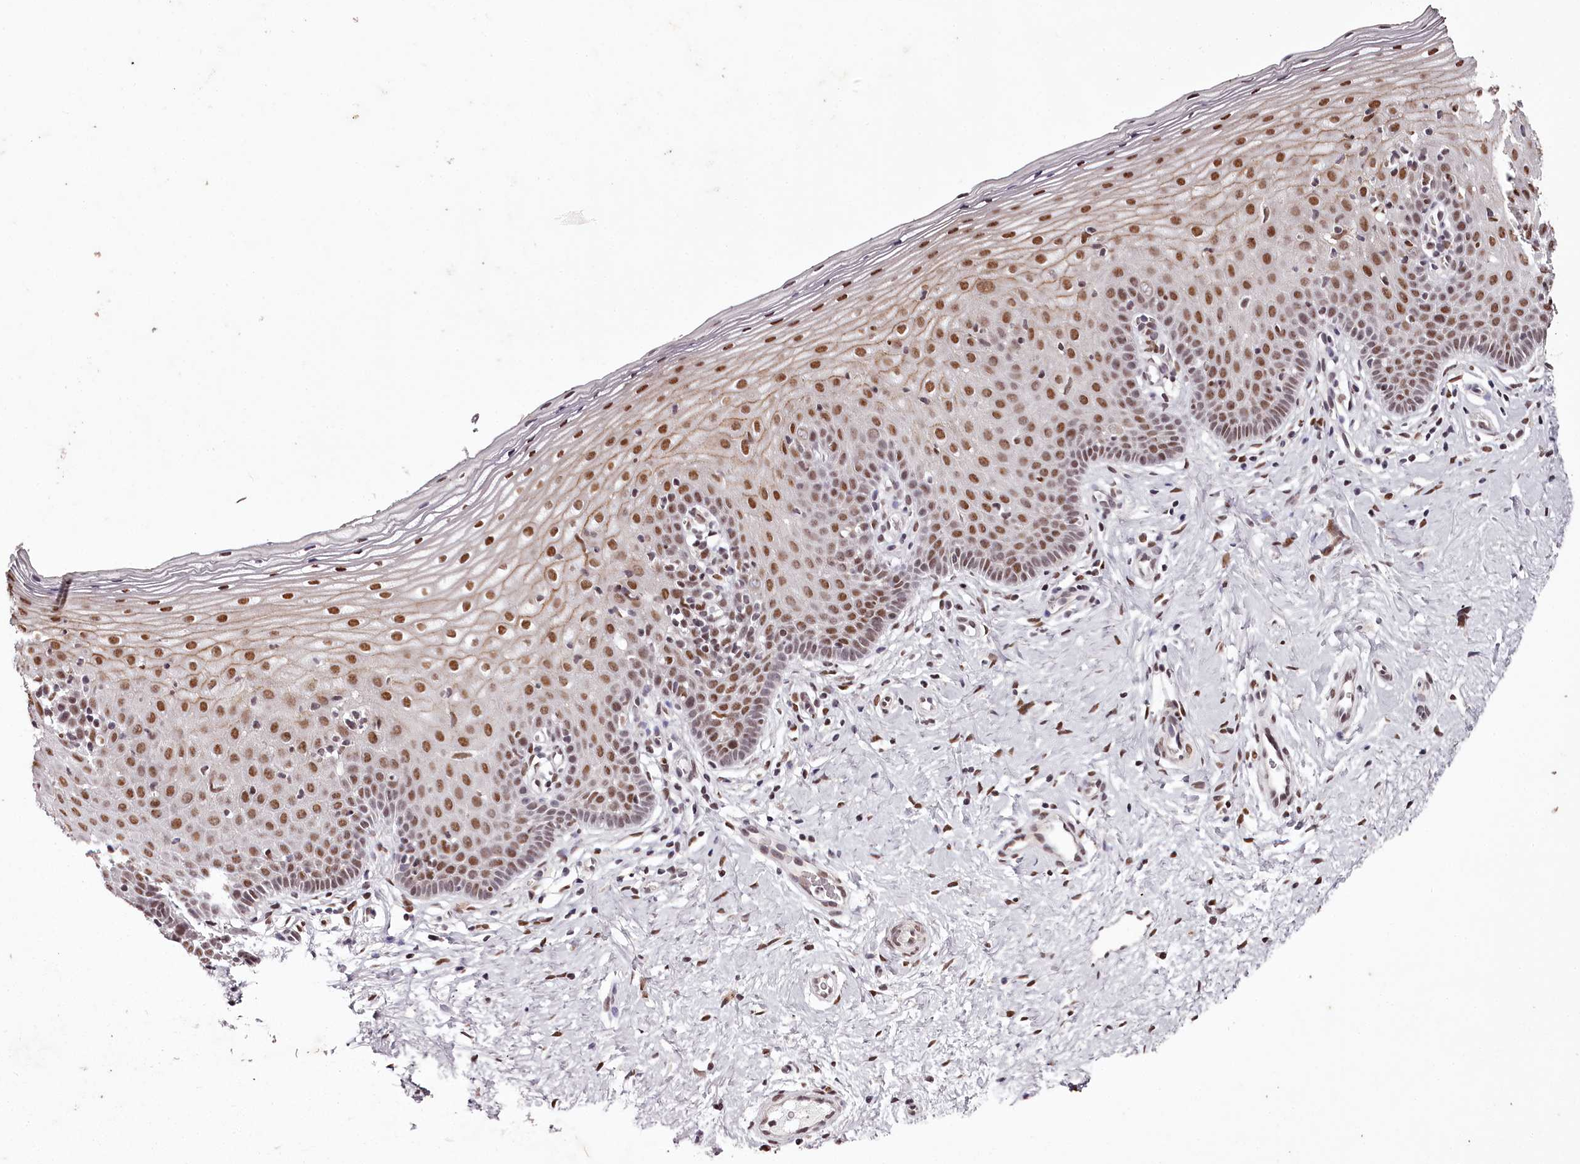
{"staining": {"intensity": "moderate", "quantity": ">75%", "location": "nuclear"}, "tissue": "cervix", "cell_type": "Glandular cells", "image_type": "normal", "snomed": [{"axis": "morphology", "description": "Normal tissue, NOS"}, {"axis": "topography", "description": "Cervix"}], "caption": "A medium amount of moderate nuclear expression is appreciated in approximately >75% of glandular cells in unremarkable cervix.", "gene": "PSPC1", "patient": {"sex": "female", "age": 36}}